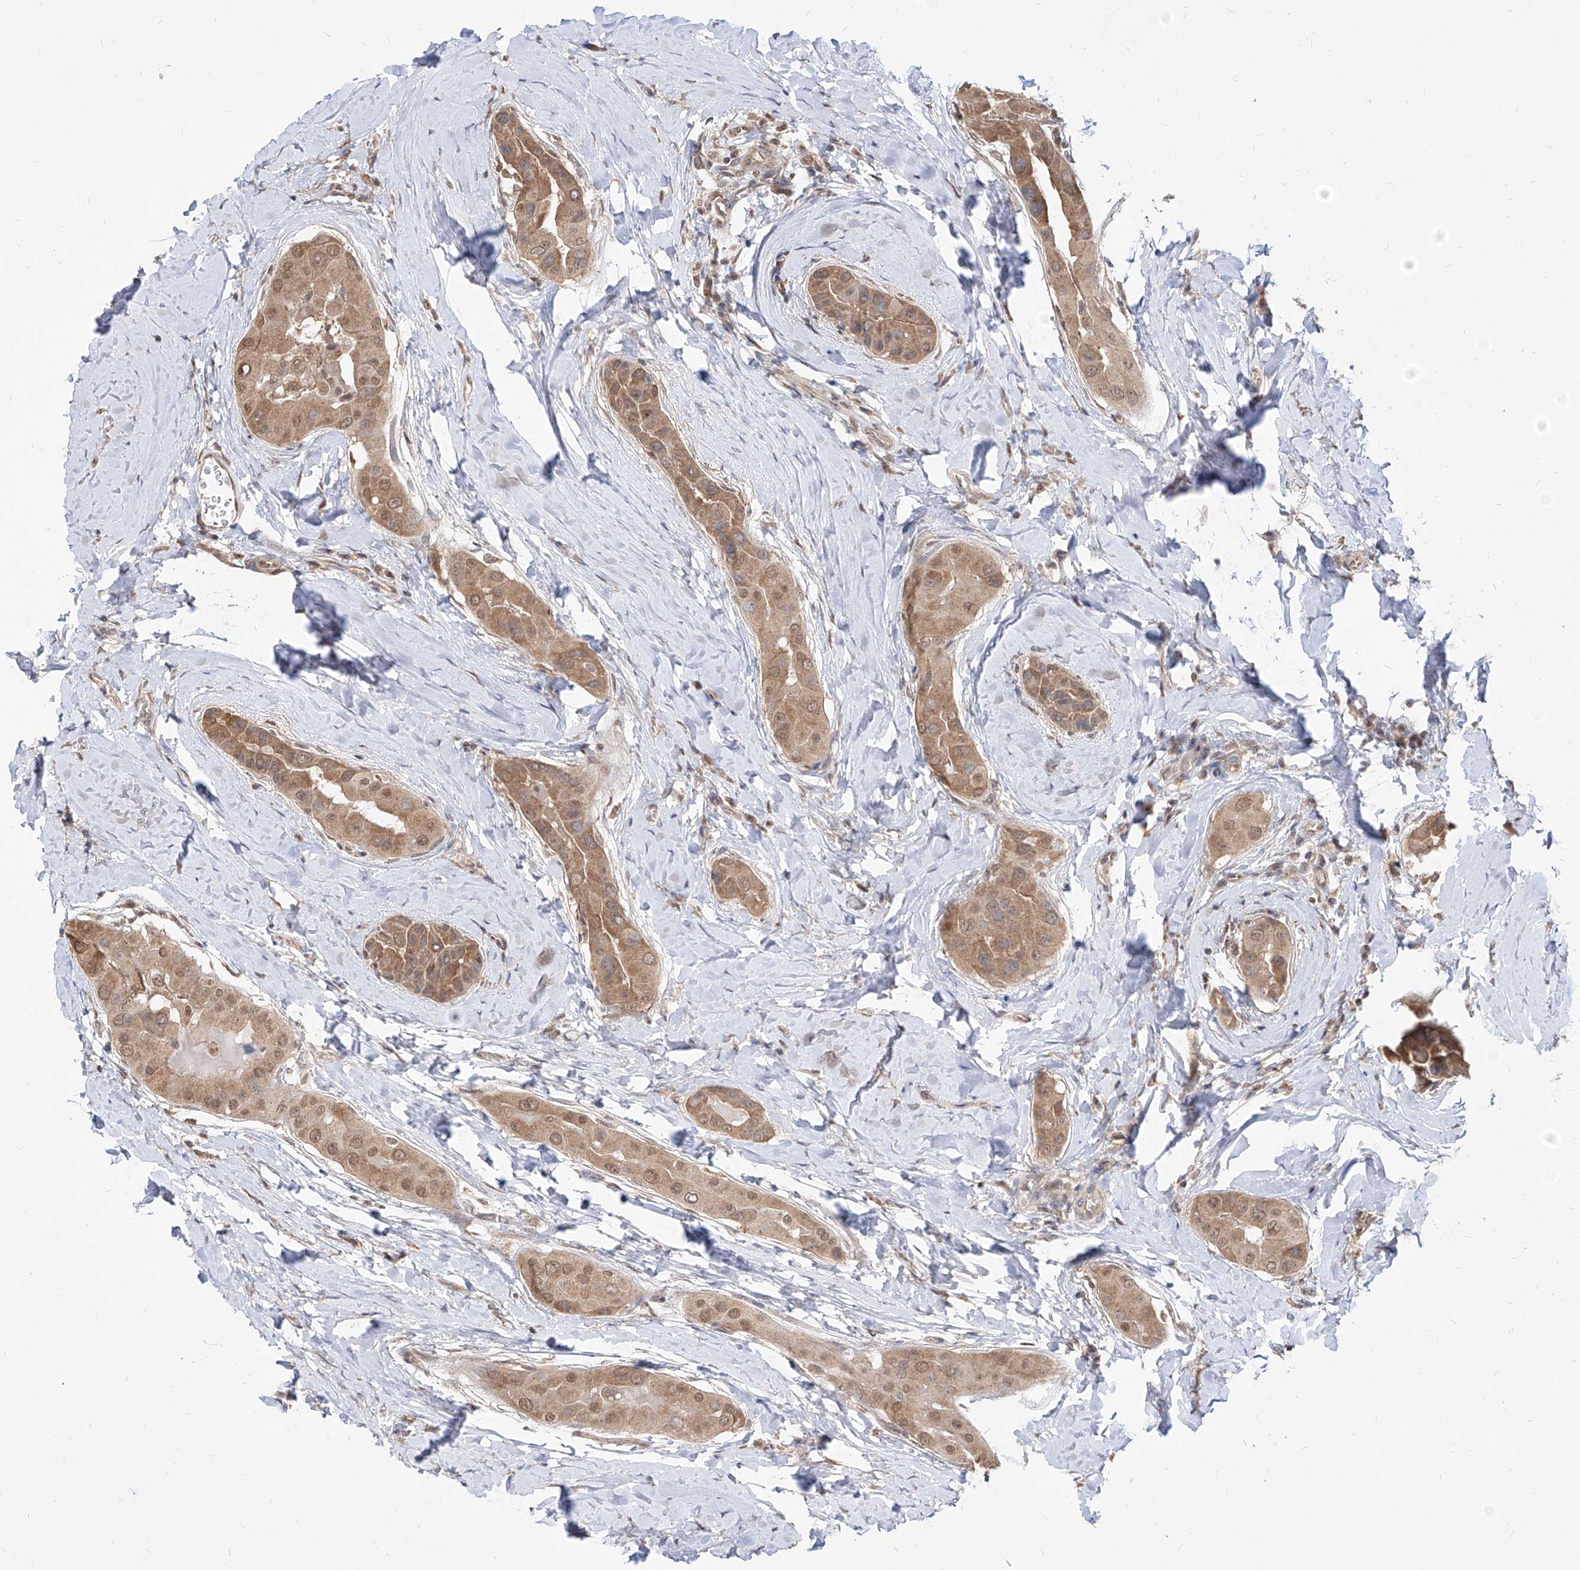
{"staining": {"intensity": "moderate", "quantity": ">75%", "location": "cytoplasmic/membranous,nuclear"}, "tissue": "thyroid cancer", "cell_type": "Tumor cells", "image_type": "cancer", "snomed": [{"axis": "morphology", "description": "Papillary adenocarcinoma, NOS"}, {"axis": "topography", "description": "Thyroid gland"}], "caption": "Protein expression analysis of thyroid cancer reveals moderate cytoplasmic/membranous and nuclear staining in about >75% of tumor cells. (DAB IHC with brightfield microscopy, high magnification).", "gene": "C8orf82", "patient": {"sex": "male", "age": 33}}